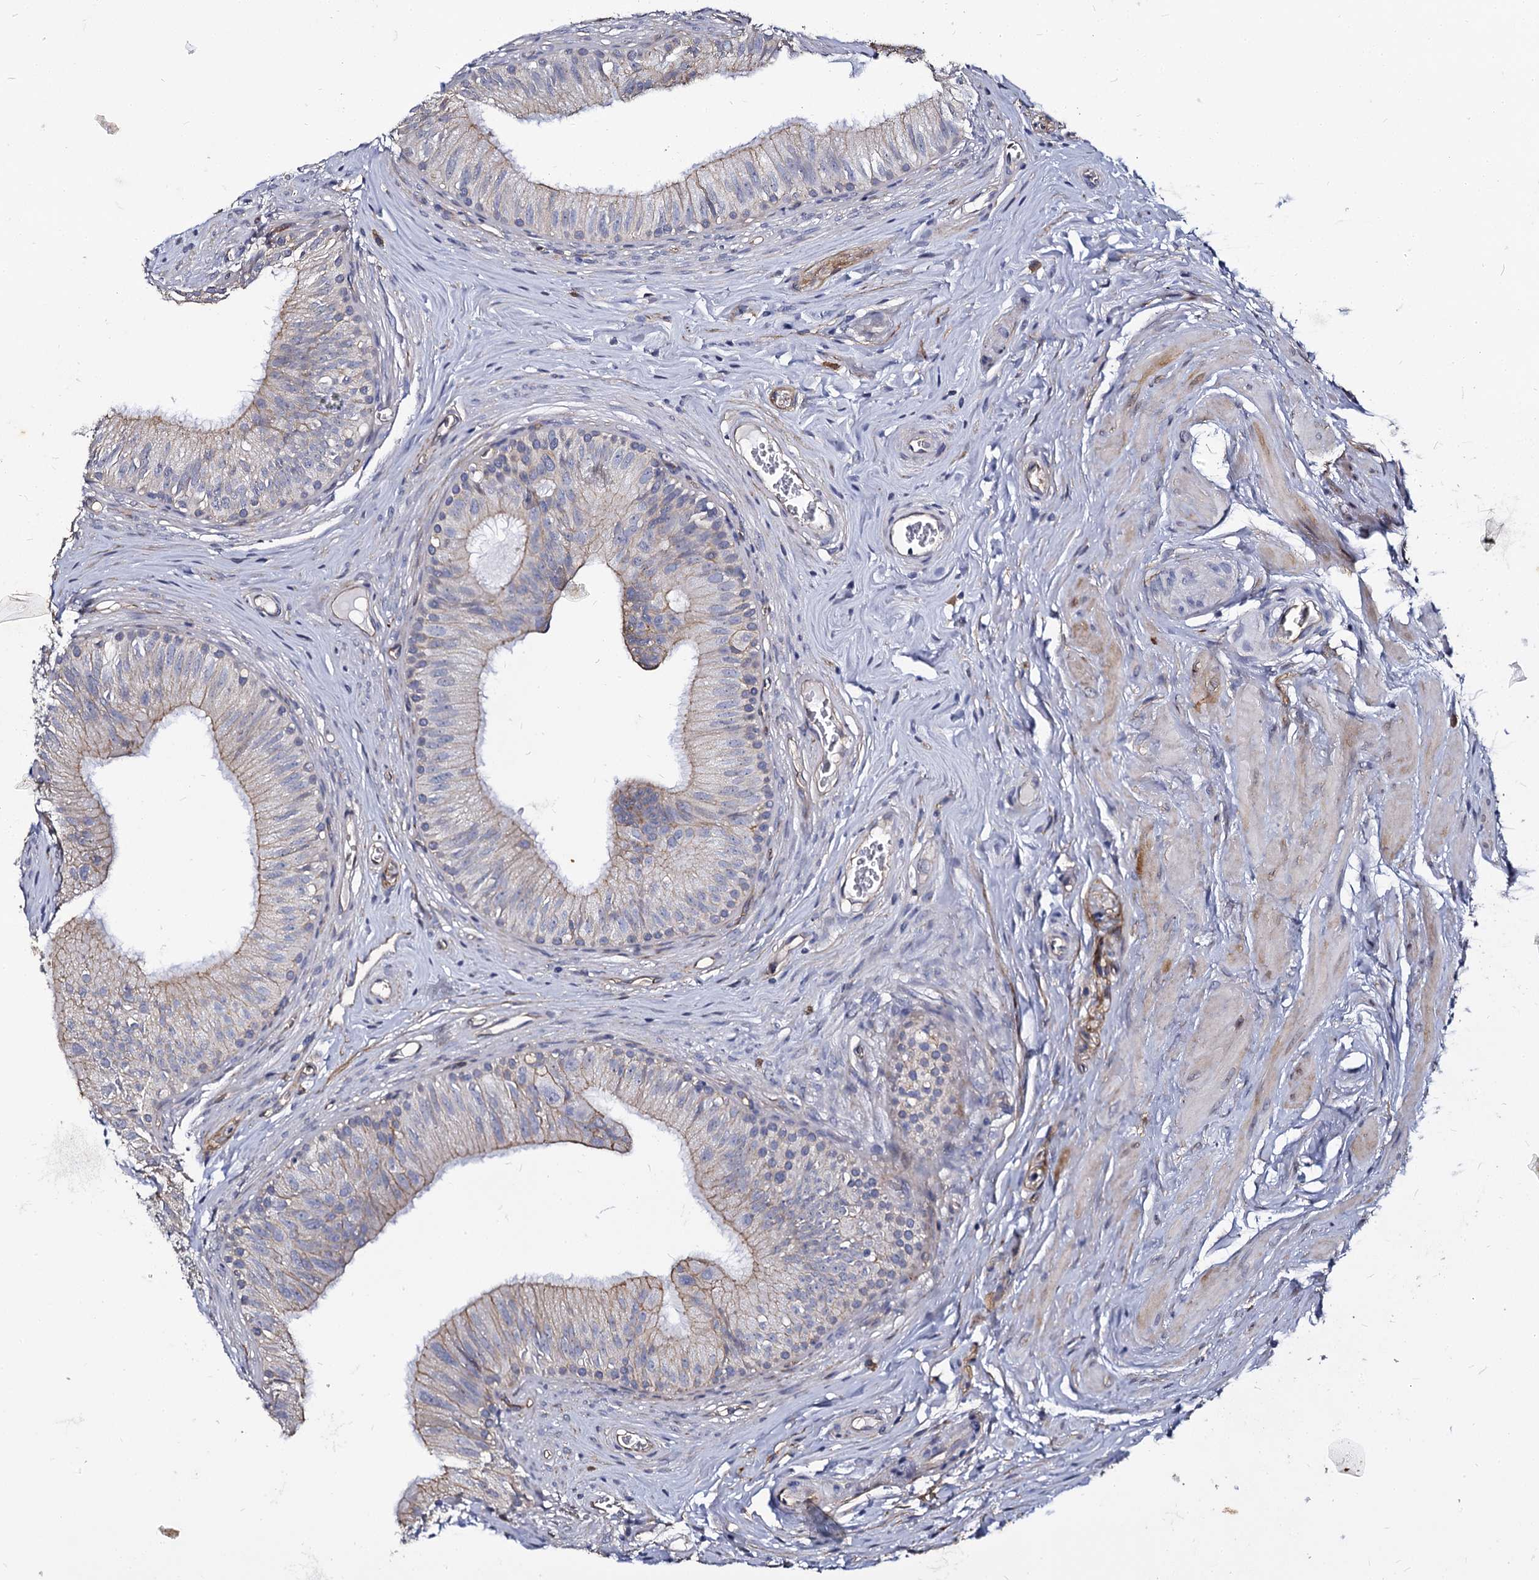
{"staining": {"intensity": "weak", "quantity": "25%-75%", "location": "cytoplasmic/membranous"}, "tissue": "epididymis", "cell_type": "Glandular cells", "image_type": "normal", "snomed": [{"axis": "morphology", "description": "Normal tissue, NOS"}, {"axis": "topography", "description": "Epididymis"}], "caption": "Epididymis stained with DAB immunohistochemistry shows low levels of weak cytoplasmic/membranous positivity in about 25%-75% of glandular cells.", "gene": "CBFB", "patient": {"sex": "male", "age": 46}}